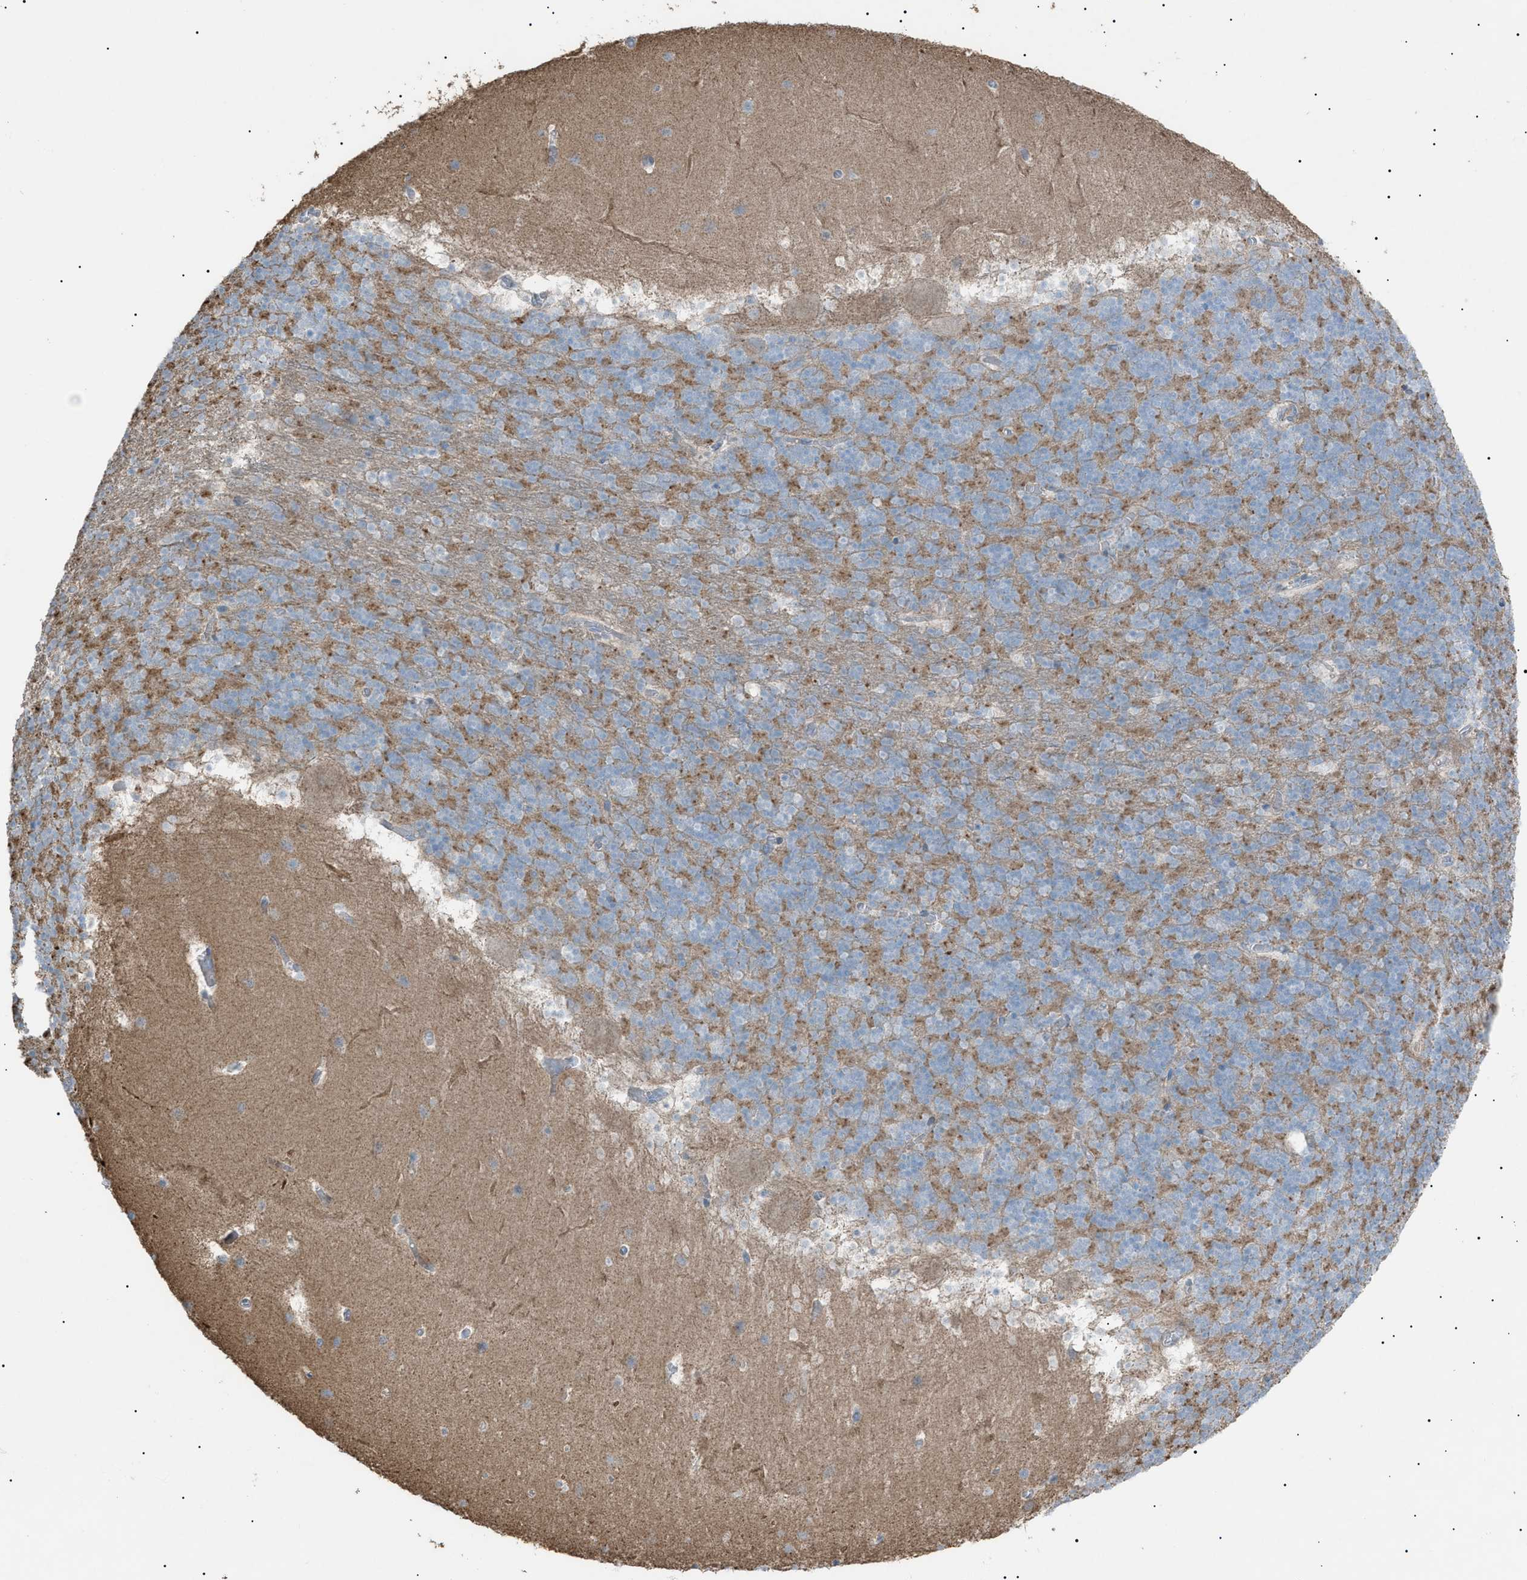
{"staining": {"intensity": "moderate", "quantity": "25%-75%", "location": "cytoplasmic/membranous"}, "tissue": "cerebellum", "cell_type": "Cells in granular layer", "image_type": "normal", "snomed": [{"axis": "morphology", "description": "Normal tissue, NOS"}, {"axis": "topography", "description": "Cerebellum"}], "caption": "High-magnification brightfield microscopy of benign cerebellum stained with DAB (brown) and counterstained with hematoxylin (blue). cells in granular layer exhibit moderate cytoplasmic/membranous positivity is identified in about25%-75% of cells.", "gene": "ZNF516", "patient": {"sex": "male", "age": 45}}